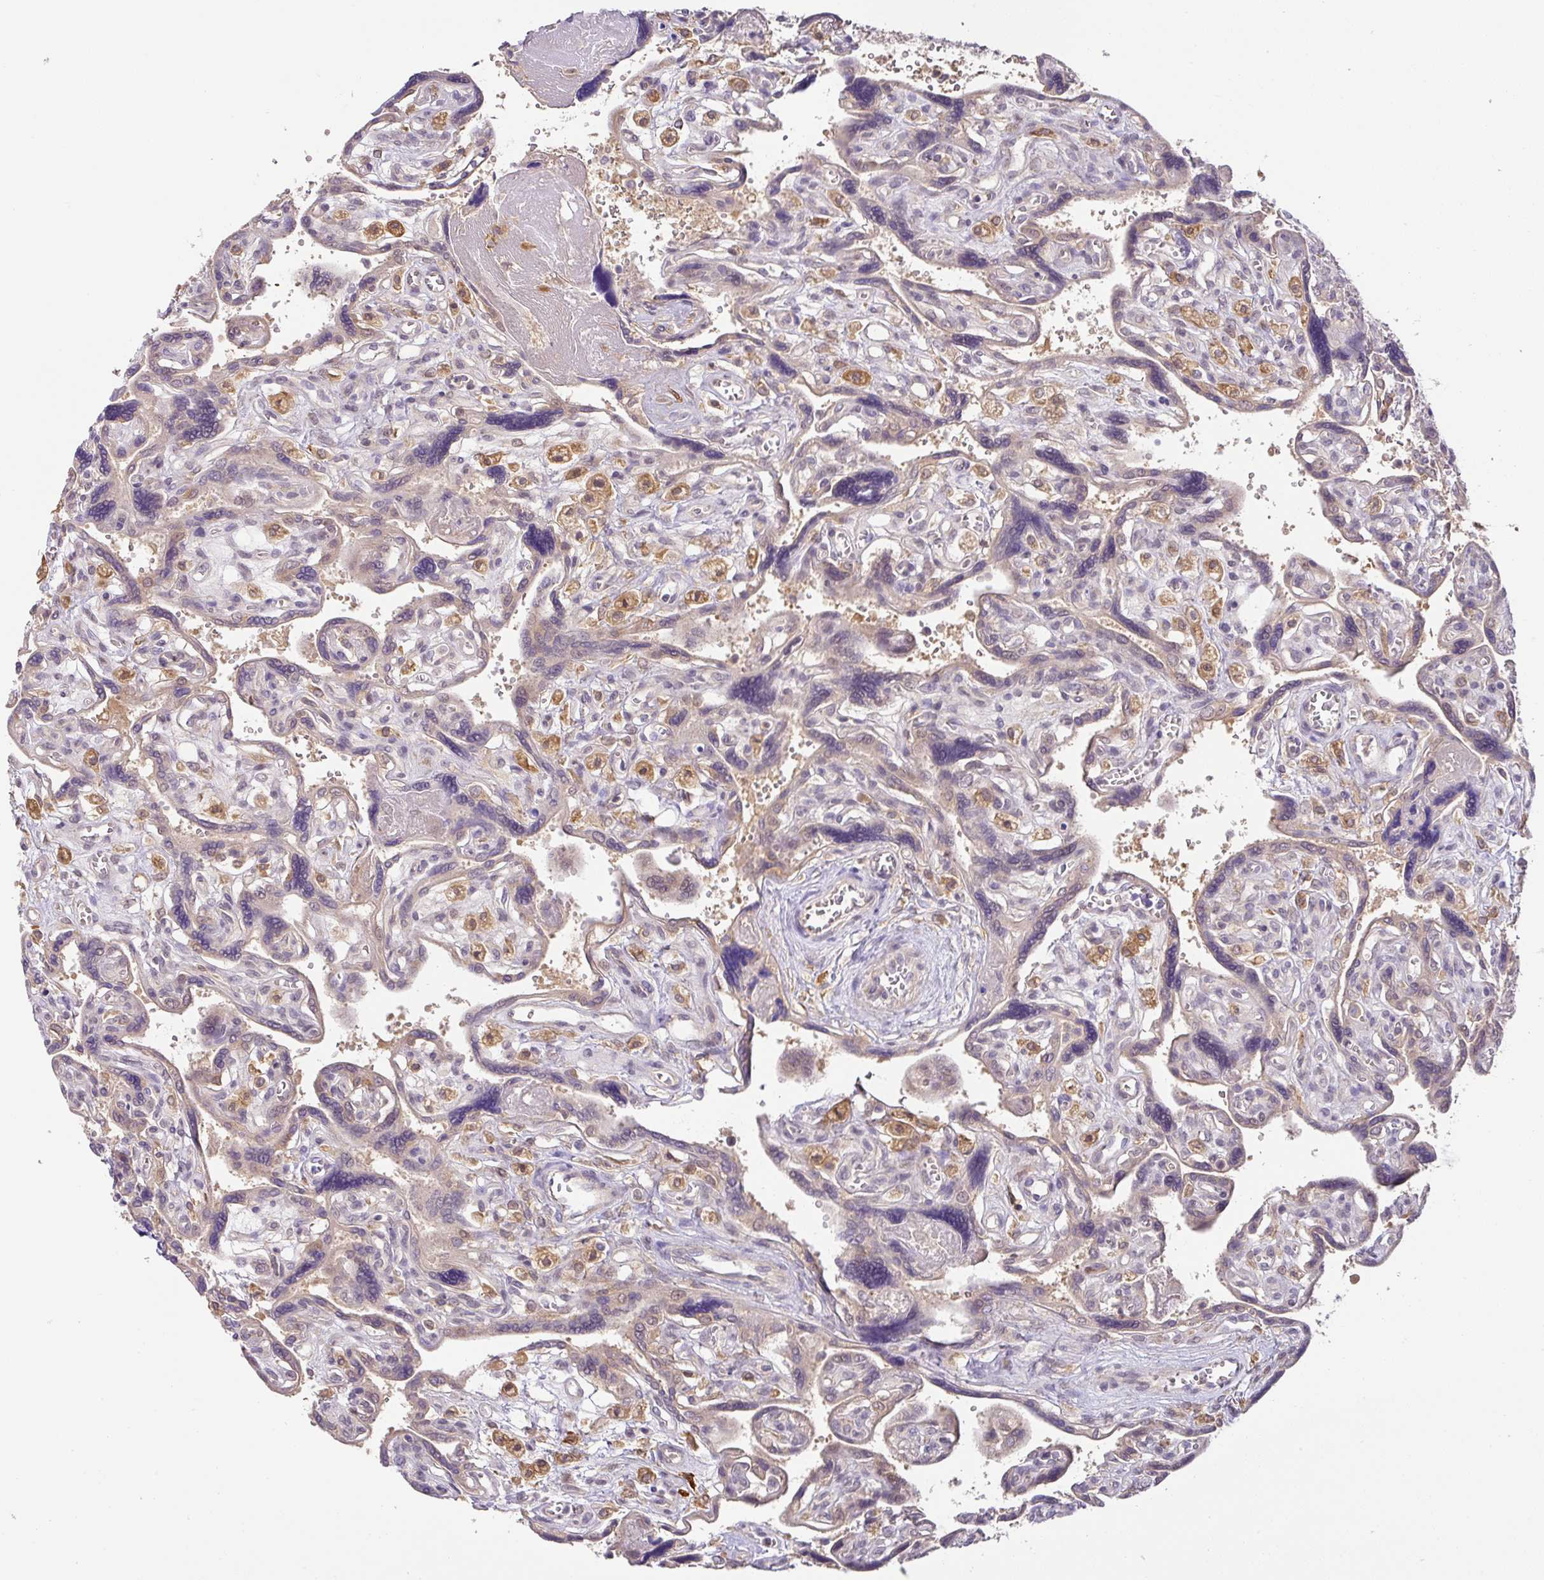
{"staining": {"intensity": "weak", "quantity": "<25%", "location": "cytoplasmic/membranous,nuclear"}, "tissue": "placenta", "cell_type": "Trophoblastic cells", "image_type": "normal", "snomed": [{"axis": "morphology", "description": "Normal tissue, NOS"}, {"axis": "topography", "description": "Placenta"}], "caption": "Micrograph shows no protein expression in trophoblastic cells of normal placenta. (Stains: DAB (3,3'-diaminobenzidine) immunohistochemistry (IHC) with hematoxylin counter stain, Microscopy: brightfield microscopy at high magnification).", "gene": "GCNT7", "patient": {"sex": "female", "age": 39}}